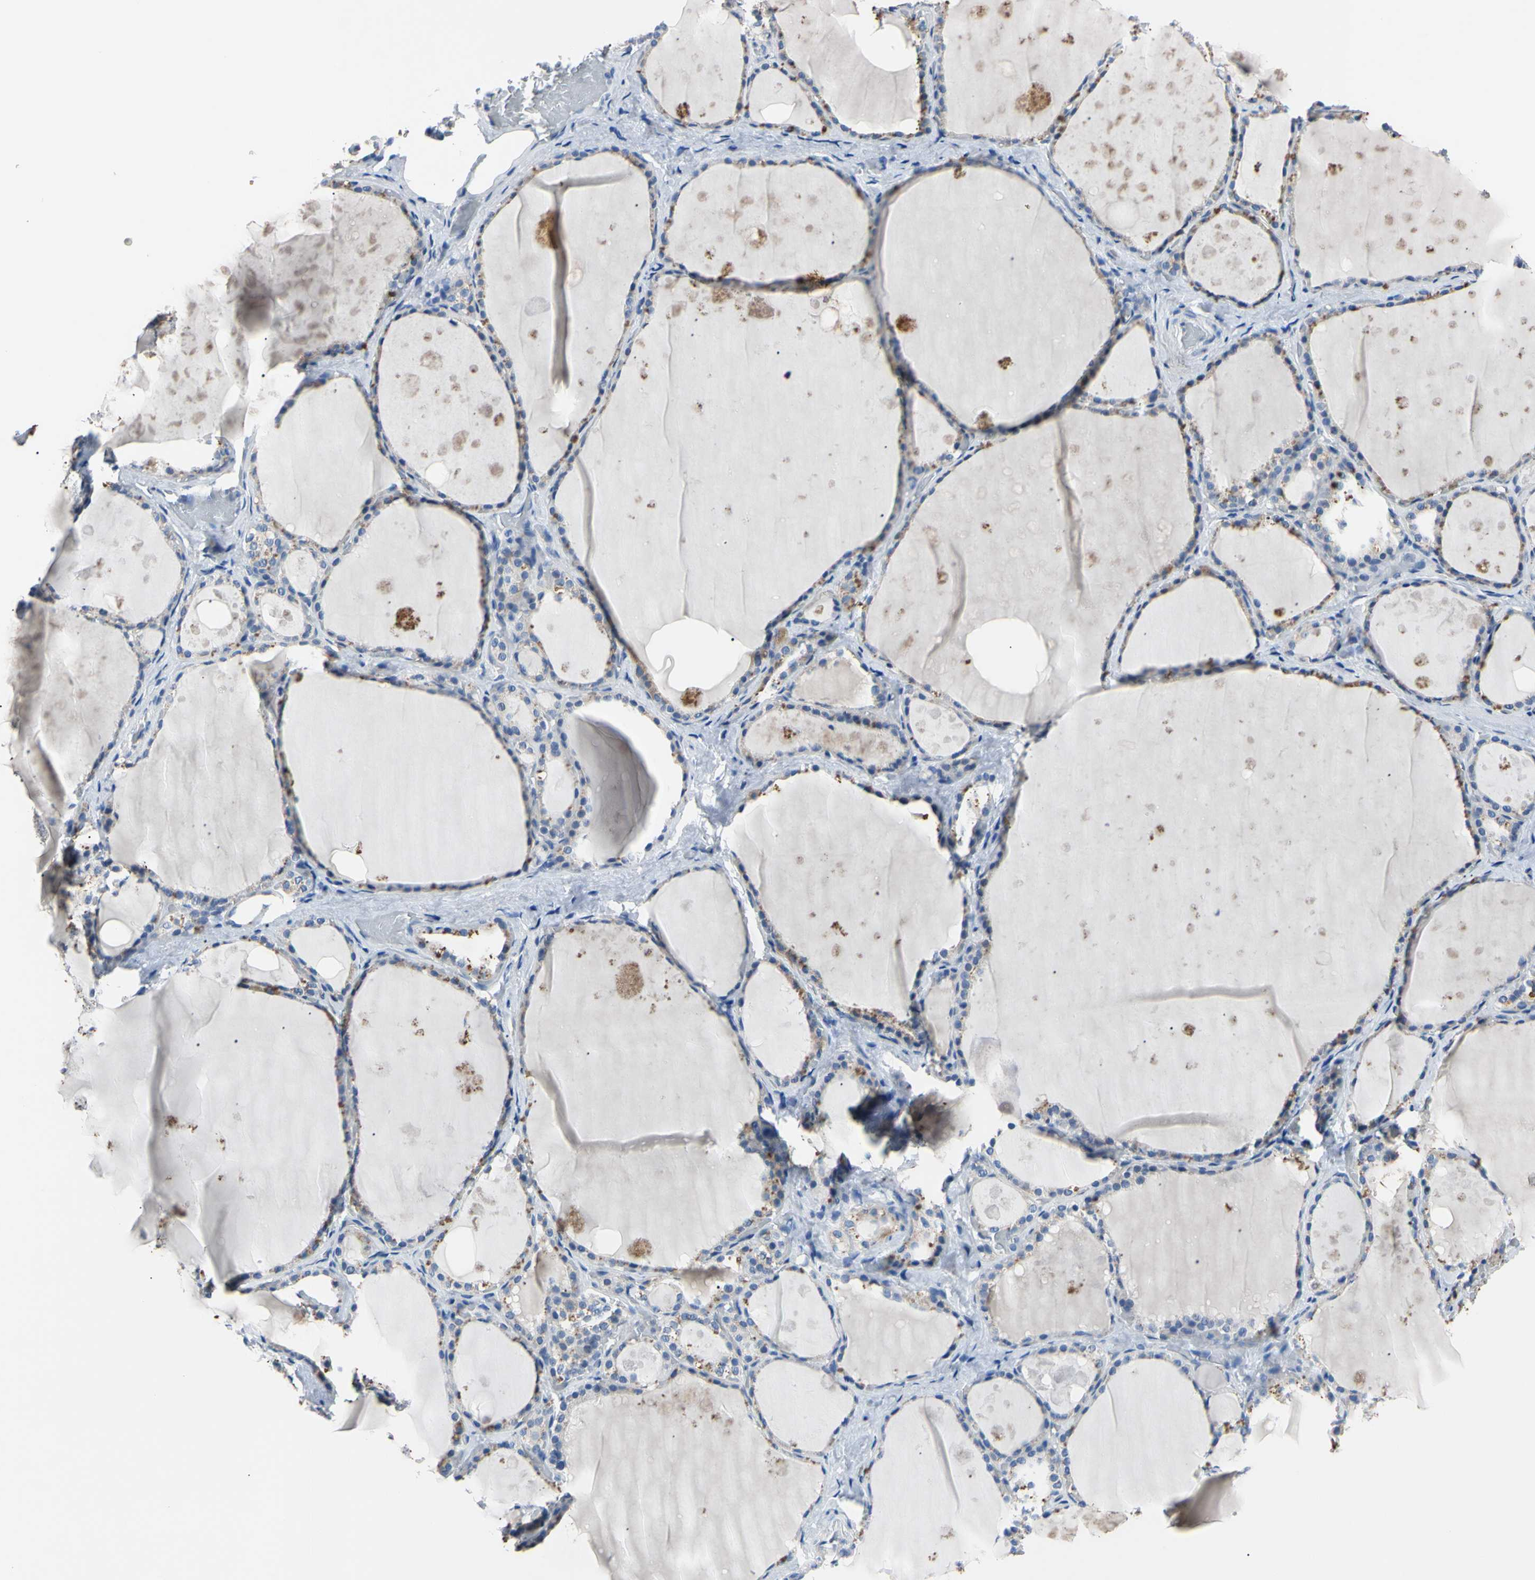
{"staining": {"intensity": "moderate", "quantity": "<25%", "location": "cytoplasmic/membranous"}, "tissue": "thyroid gland", "cell_type": "Glandular cells", "image_type": "normal", "snomed": [{"axis": "morphology", "description": "Normal tissue, NOS"}, {"axis": "topography", "description": "Thyroid gland"}], "caption": "Thyroid gland stained with a brown dye shows moderate cytoplasmic/membranous positive expression in approximately <25% of glandular cells.", "gene": "PNKD", "patient": {"sex": "male", "age": 61}}